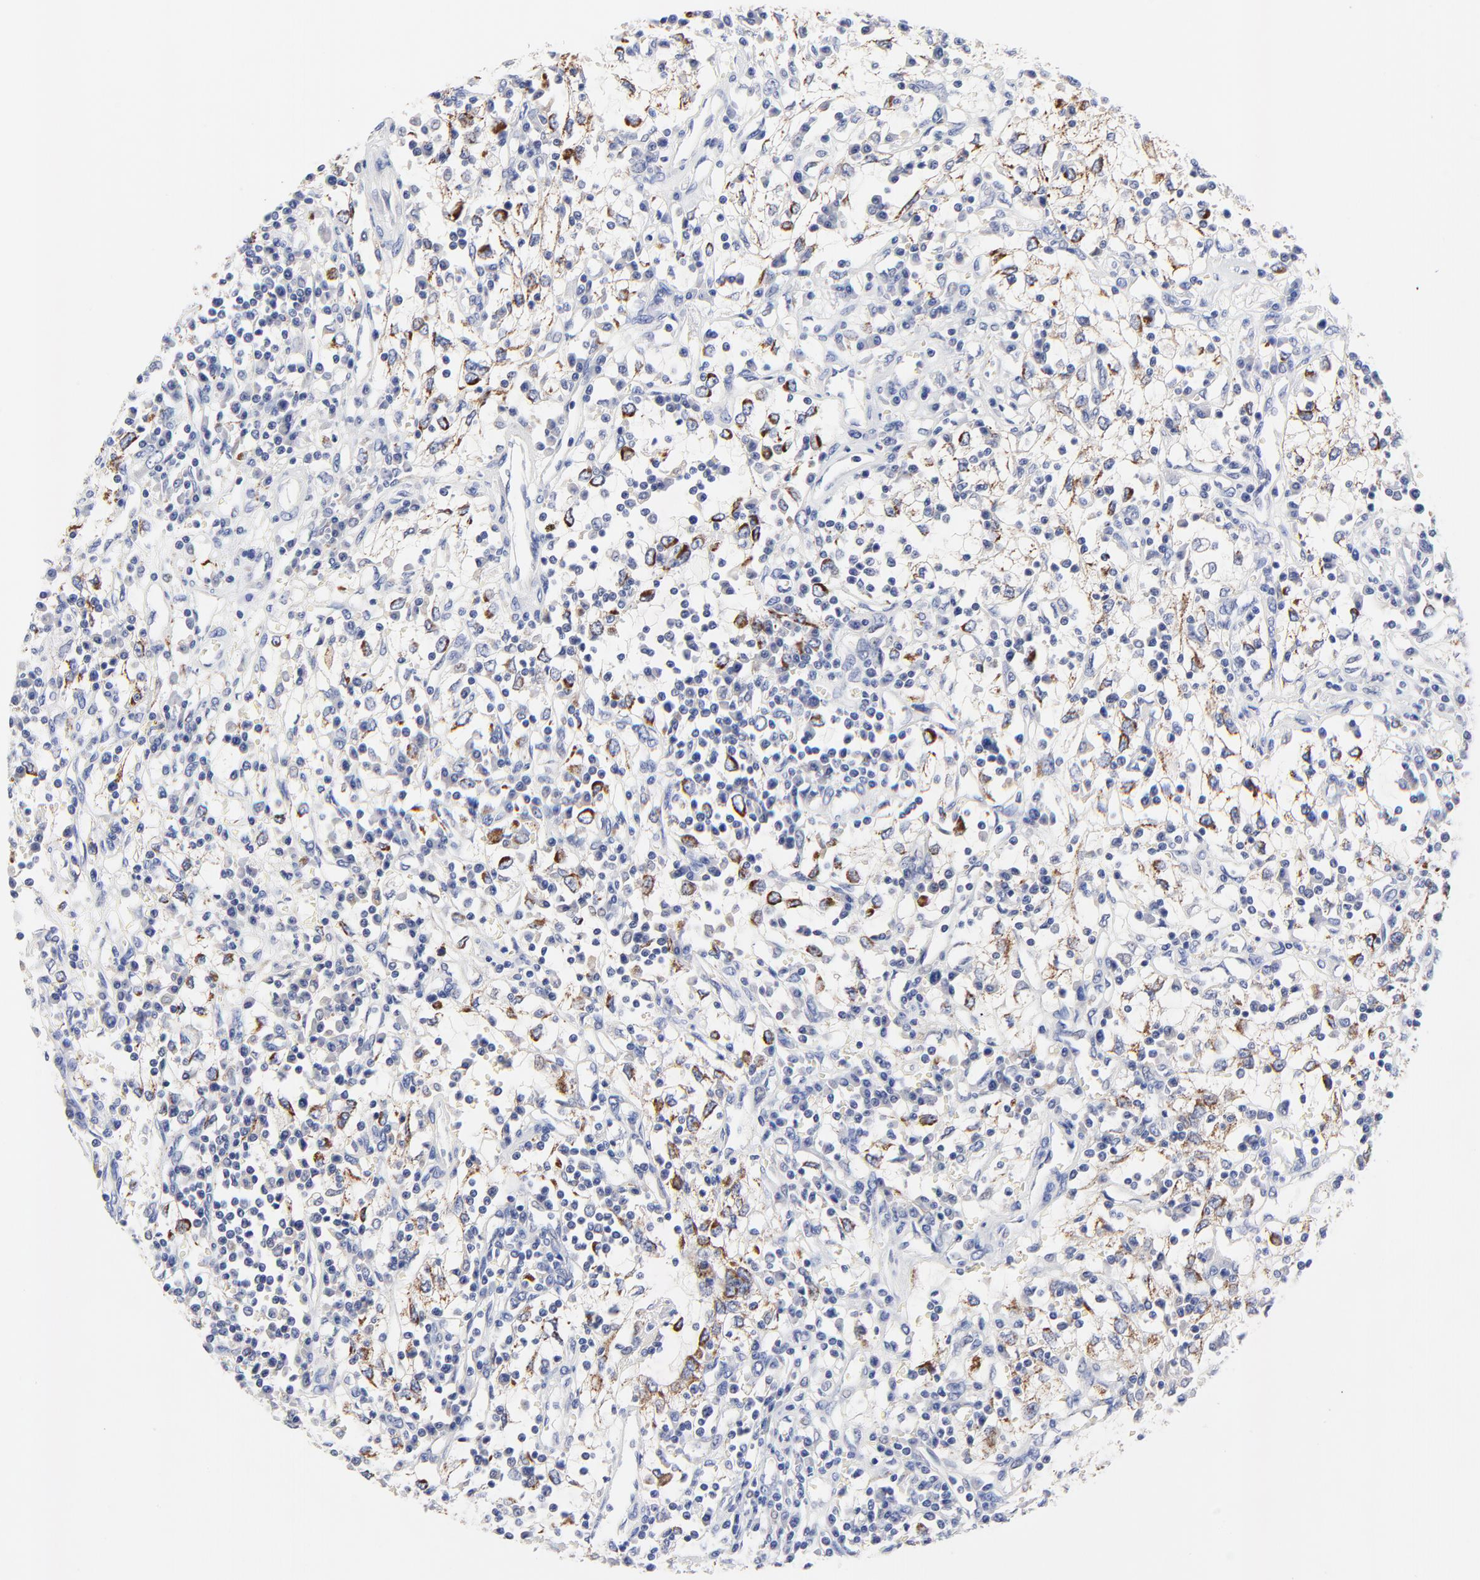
{"staining": {"intensity": "moderate", "quantity": "<25%", "location": "cytoplasmic/membranous"}, "tissue": "renal cancer", "cell_type": "Tumor cells", "image_type": "cancer", "snomed": [{"axis": "morphology", "description": "Adenocarcinoma, NOS"}, {"axis": "topography", "description": "Kidney"}], "caption": "IHC of renal cancer shows low levels of moderate cytoplasmic/membranous expression in approximately <25% of tumor cells.", "gene": "FBXO10", "patient": {"sex": "male", "age": 82}}